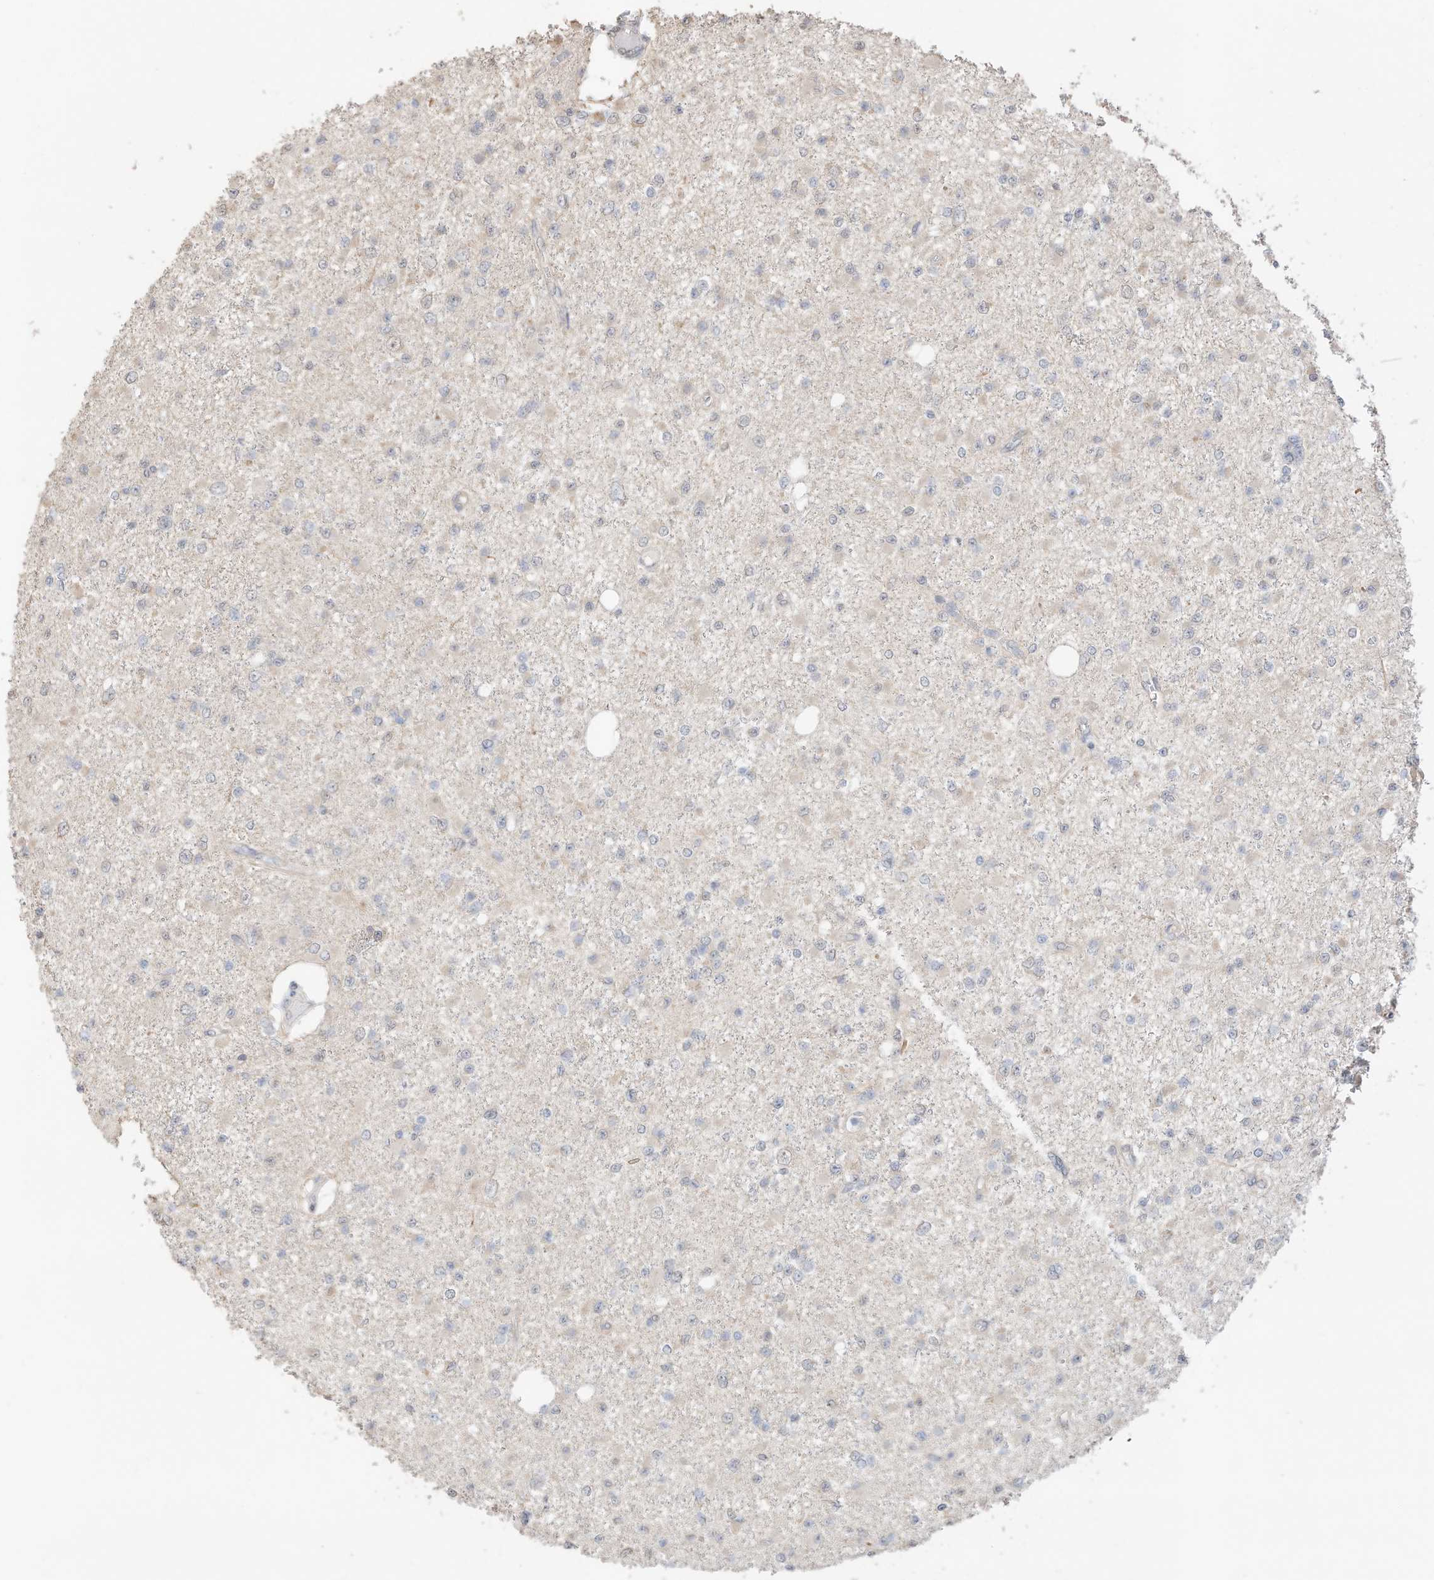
{"staining": {"intensity": "negative", "quantity": "none", "location": "none"}, "tissue": "glioma", "cell_type": "Tumor cells", "image_type": "cancer", "snomed": [{"axis": "morphology", "description": "Glioma, malignant, Low grade"}, {"axis": "topography", "description": "Brain"}], "caption": "Tumor cells show no significant protein staining in low-grade glioma (malignant). Brightfield microscopy of immunohistochemistry stained with DAB (3,3'-diaminobenzidine) (brown) and hematoxylin (blue), captured at high magnification.", "gene": "CAGE1", "patient": {"sex": "female", "age": 22}}